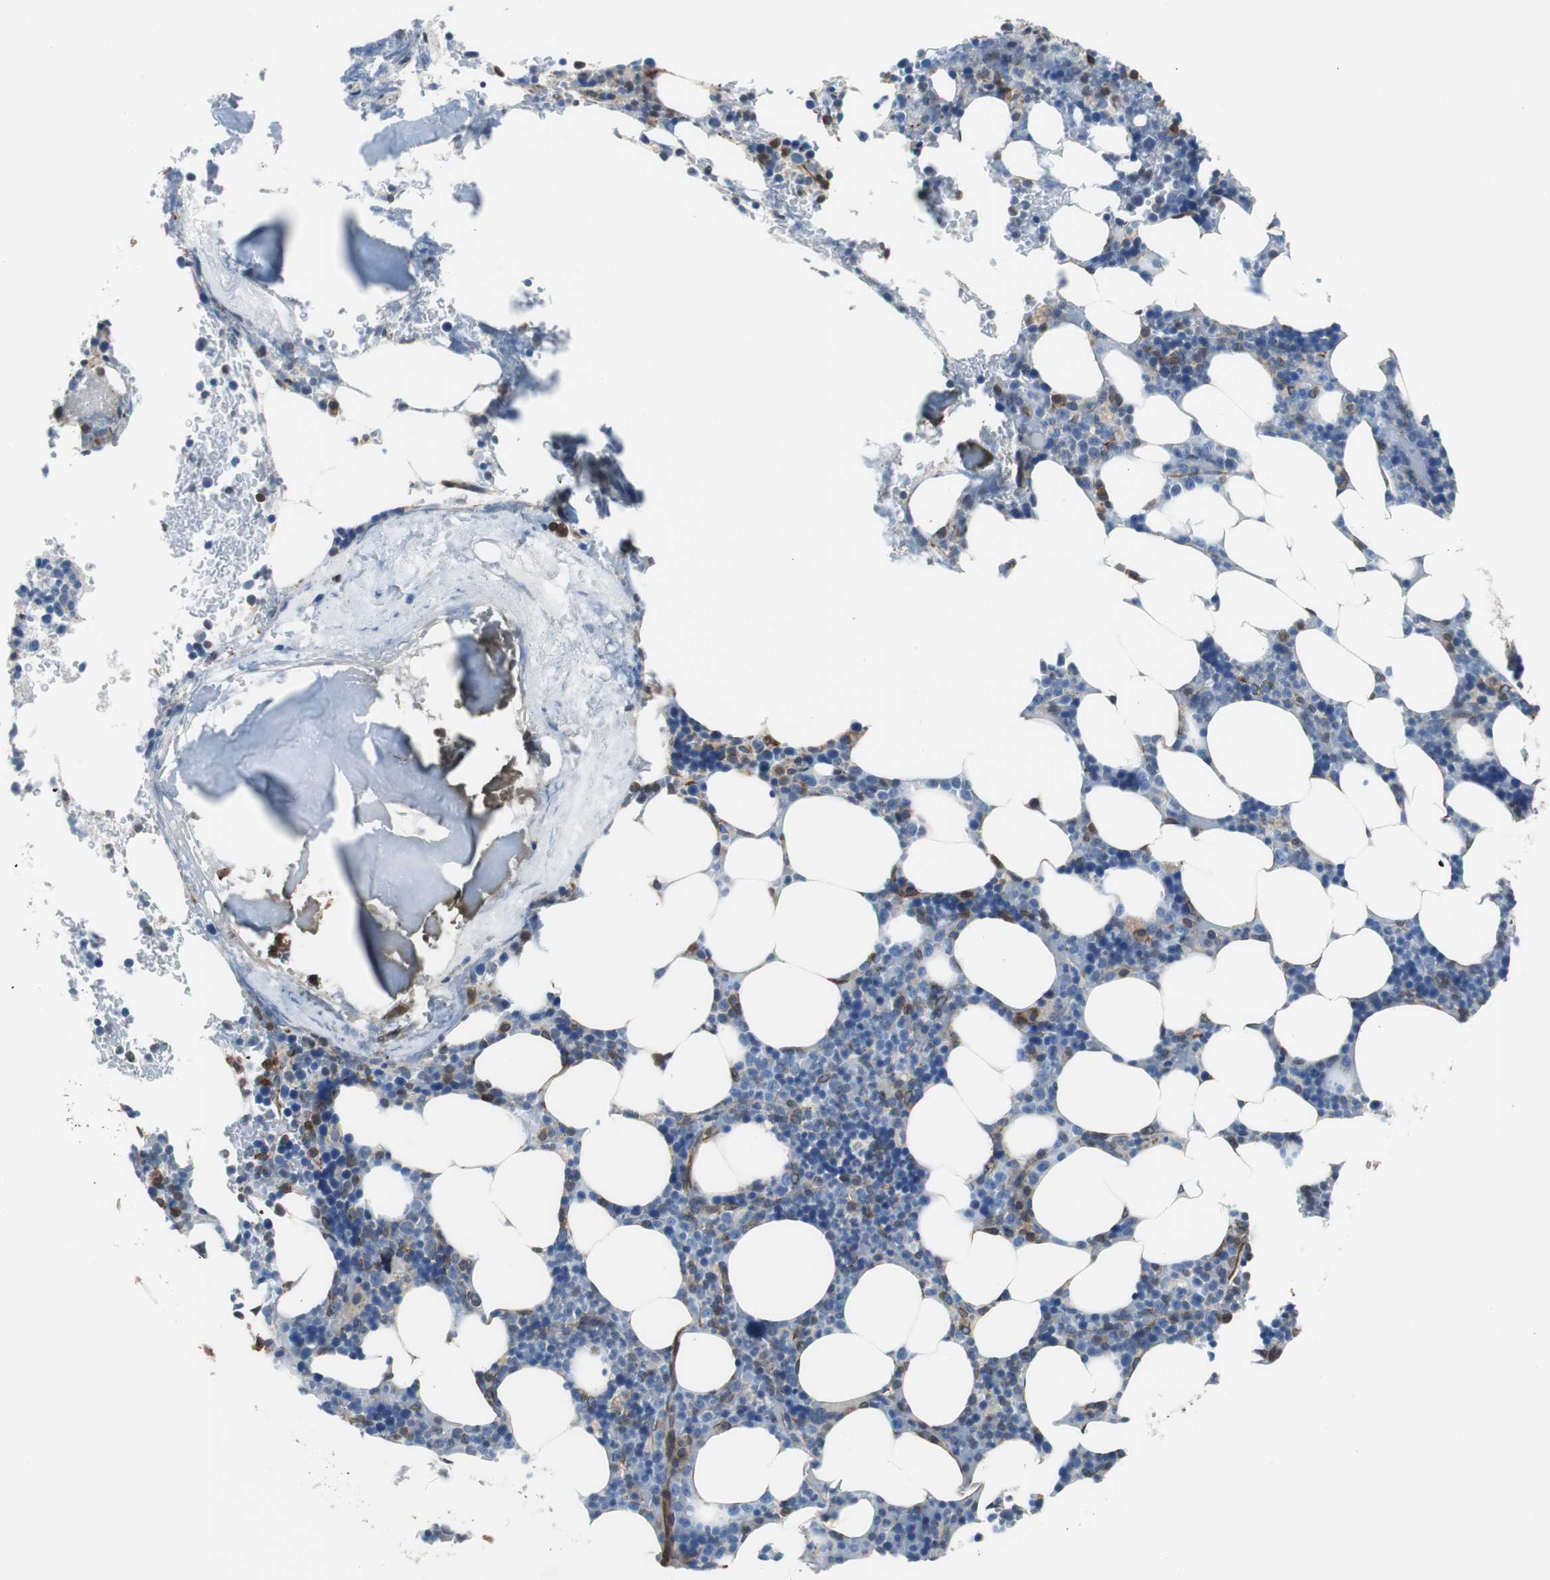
{"staining": {"intensity": "weak", "quantity": "<25%", "location": "cytoplasmic/membranous"}, "tissue": "bone marrow", "cell_type": "Hematopoietic cells", "image_type": "normal", "snomed": [{"axis": "morphology", "description": "Normal tissue, NOS"}, {"axis": "topography", "description": "Bone marrow"}], "caption": "Bone marrow was stained to show a protein in brown. There is no significant positivity in hematopoietic cells. Nuclei are stained in blue.", "gene": "KIF3B", "patient": {"sex": "female", "age": 73}}